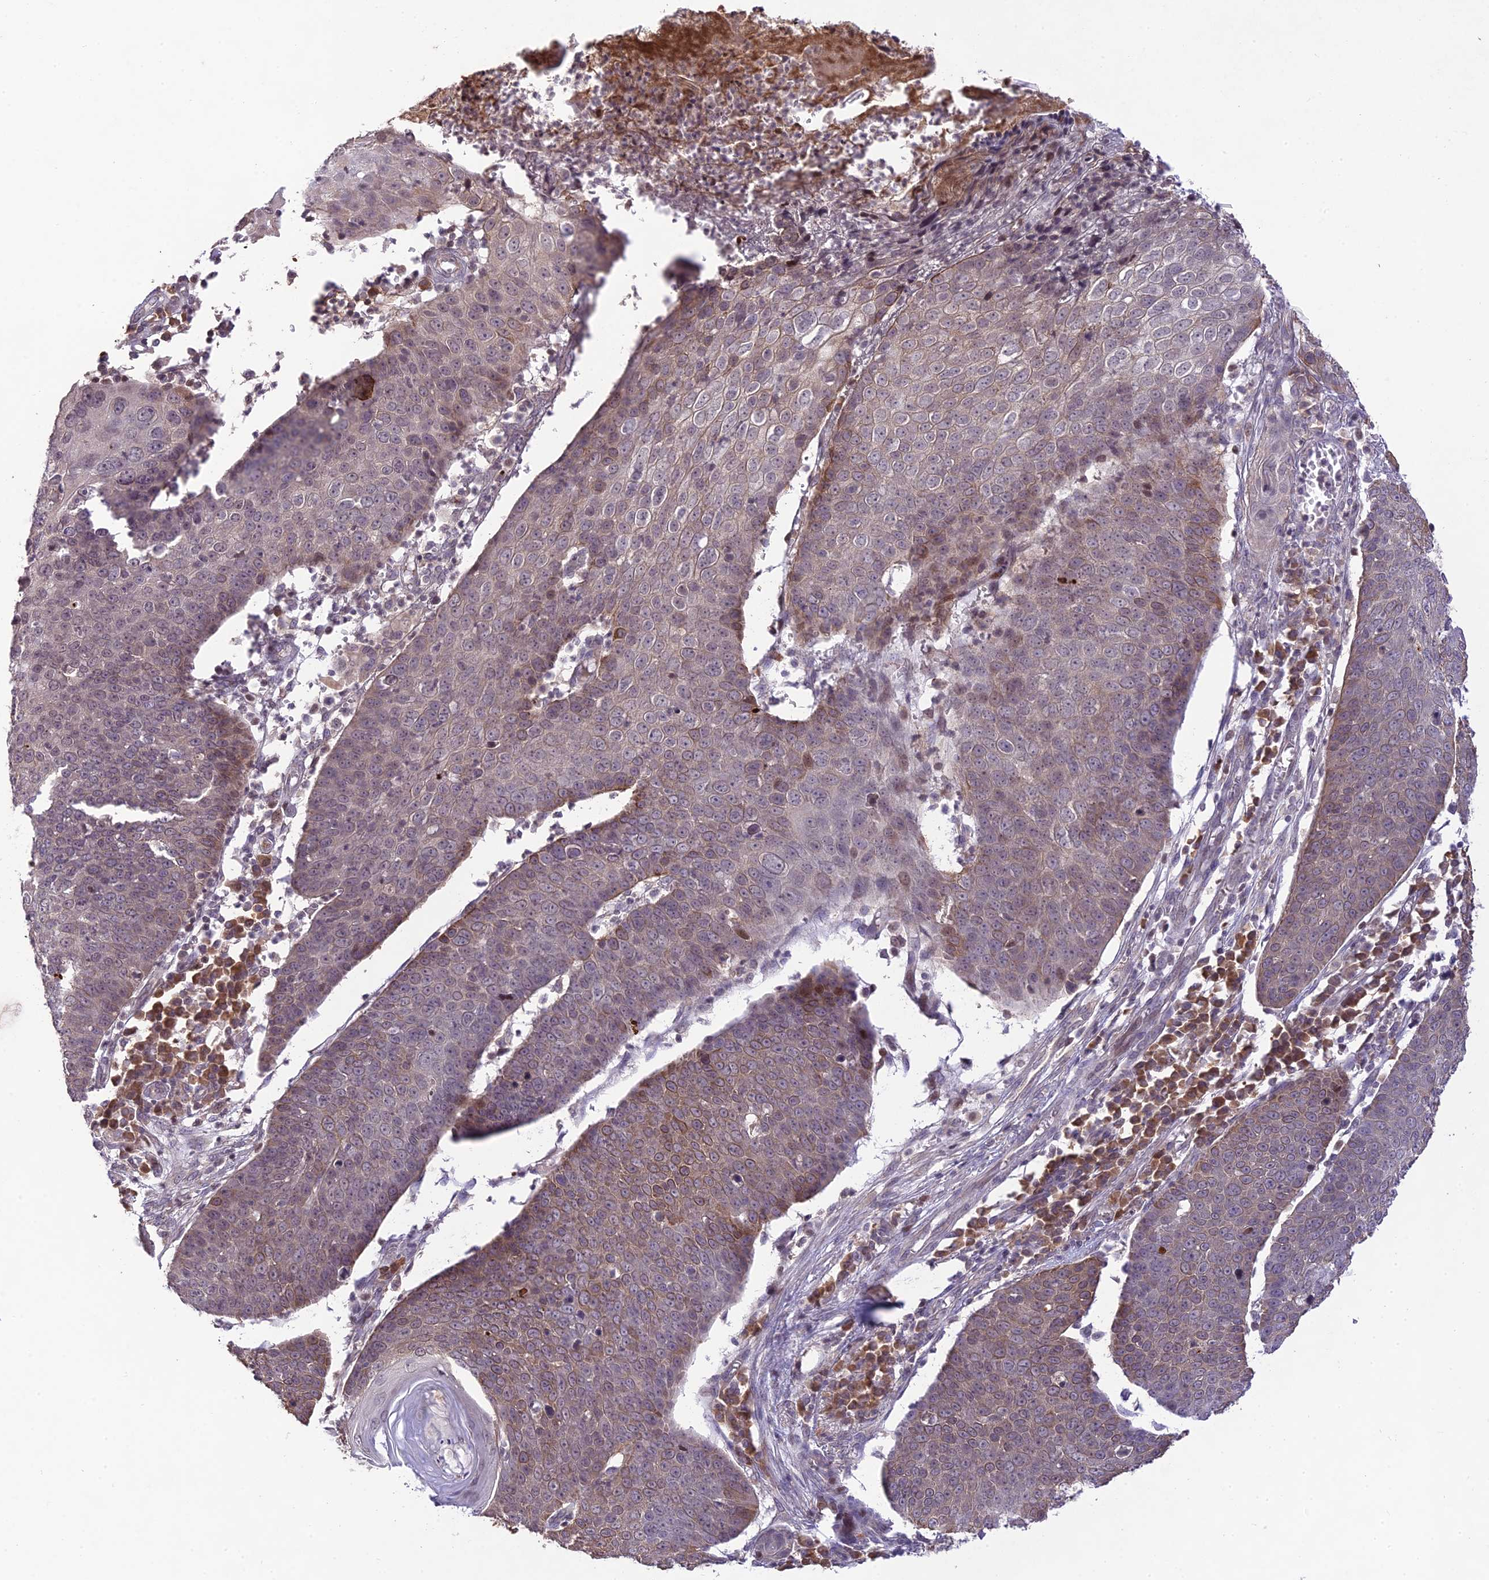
{"staining": {"intensity": "moderate", "quantity": "<25%", "location": "cytoplasmic/membranous"}, "tissue": "skin cancer", "cell_type": "Tumor cells", "image_type": "cancer", "snomed": [{"axis": "morphology", "description": "Squamous cell carcinoma, NOS"}, {"axis": "topography", "description": "Skin"}], "caption": "A high-resolution image shows immunohistochemistry staining of skin cancer (squamous cell carcinoma), which demonstrates moderate cytoplasmic/membranous staining in approximately <25% of tumor cells.", "gene": "TEKT1", "patient": {"sex": "male", "age": 71}}